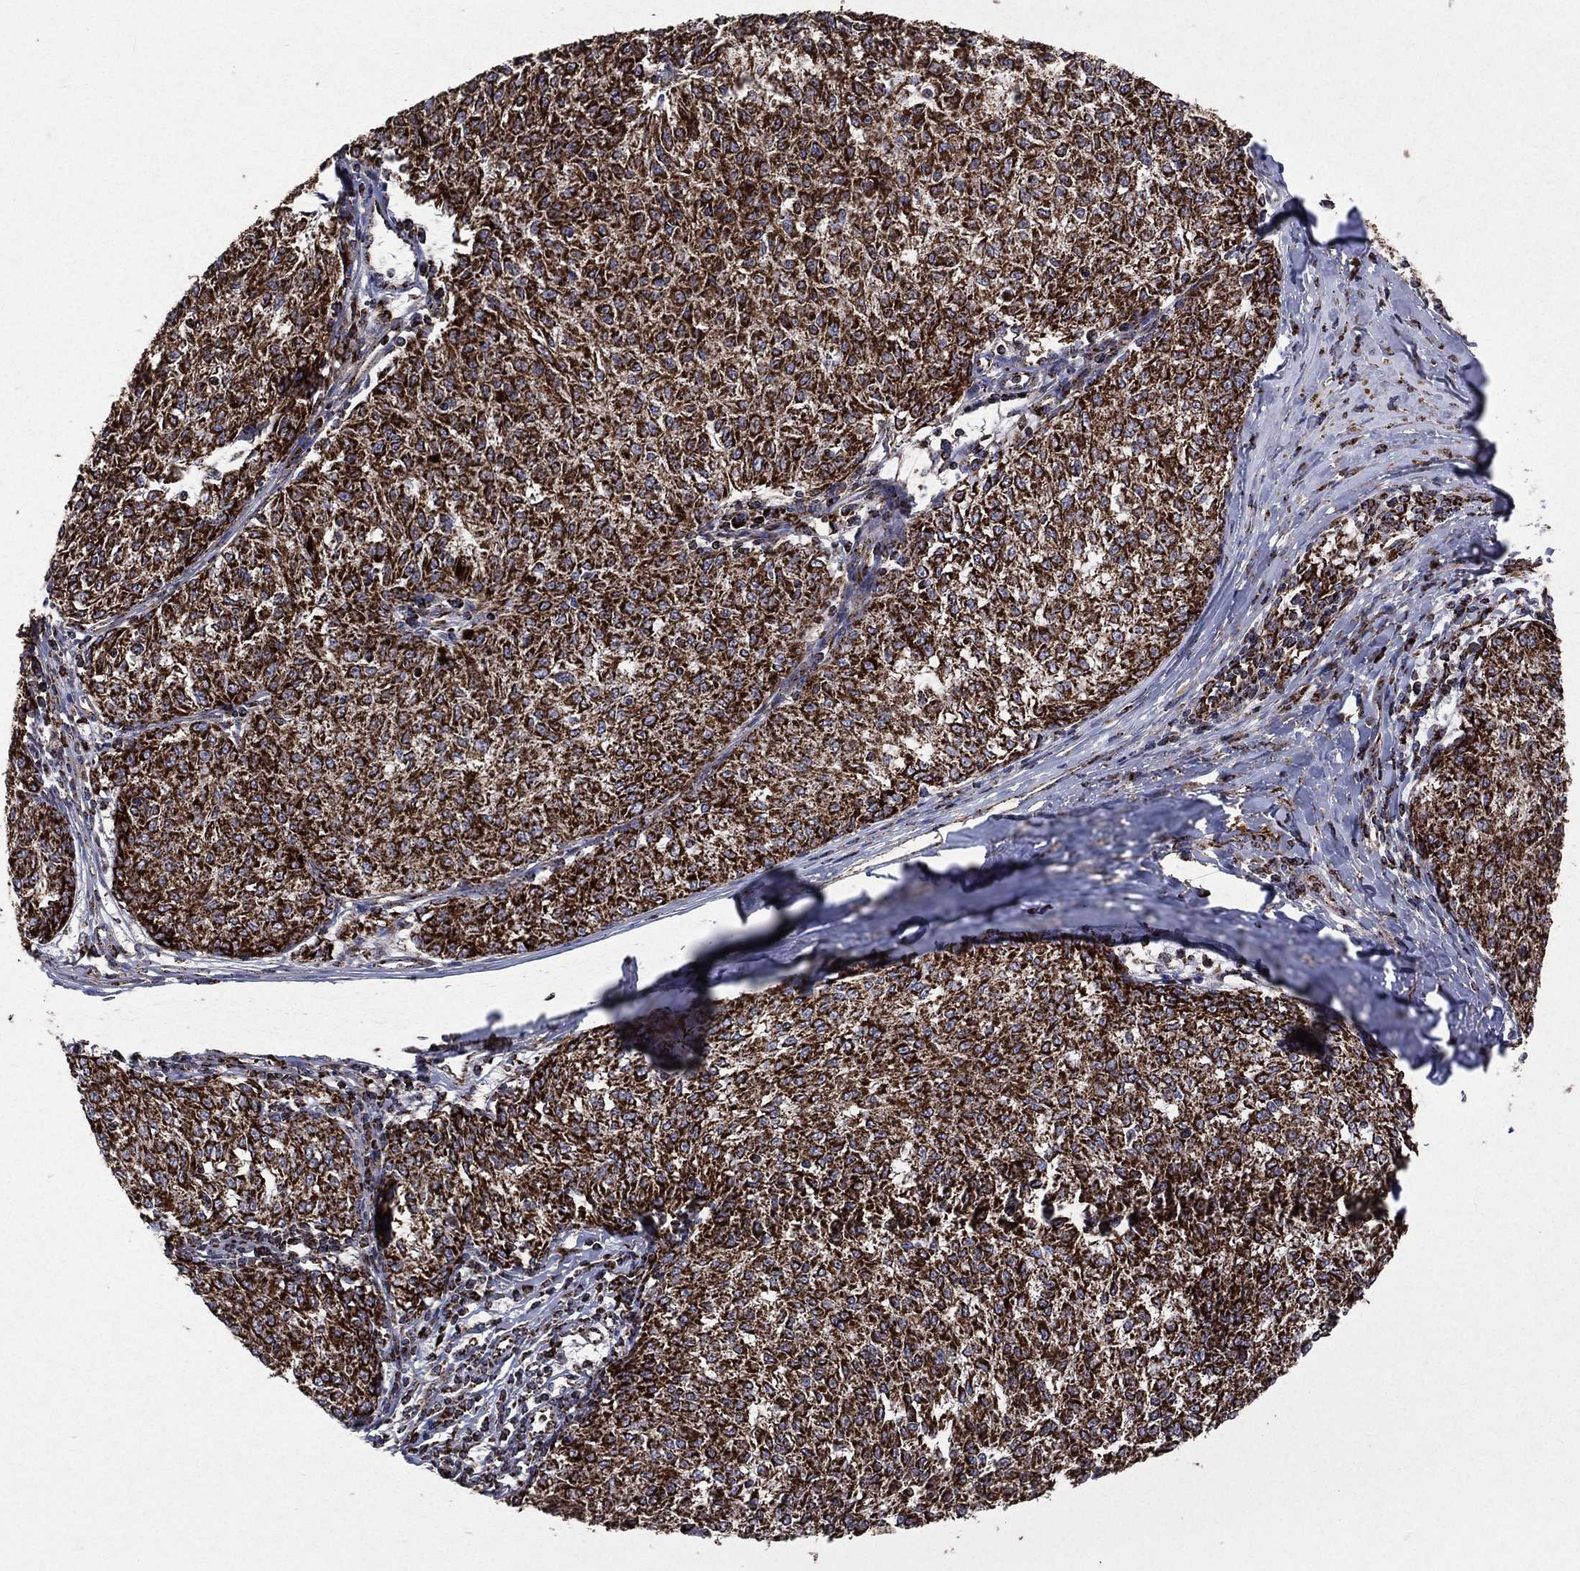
{"staining": {"intensity": "strong", "quantity": ">75%", "location": "cytoplasmic/membranous"}, "tissue": "melanoma", "cell_type": "Tumor cells", "image_type": "cancer", "snomed": [{"axis": "morphology", "description": "Malignant melanoma, NOS"}, {"axis": "topography", "description": "Skin"}], "caption": "DAB (3,3'-diaminobenzidine) immunohistochemical staining of human melanoma shows strong cytoplasmic/membranous protein expression in approximately >75% of tumor cells. (DAB (3,3'-diaminobenzidine) IHC, brown staining for protein, blue staining for nuclei).", "gene": "GOT2", "patient": {"sex": "female", "age": 72}}